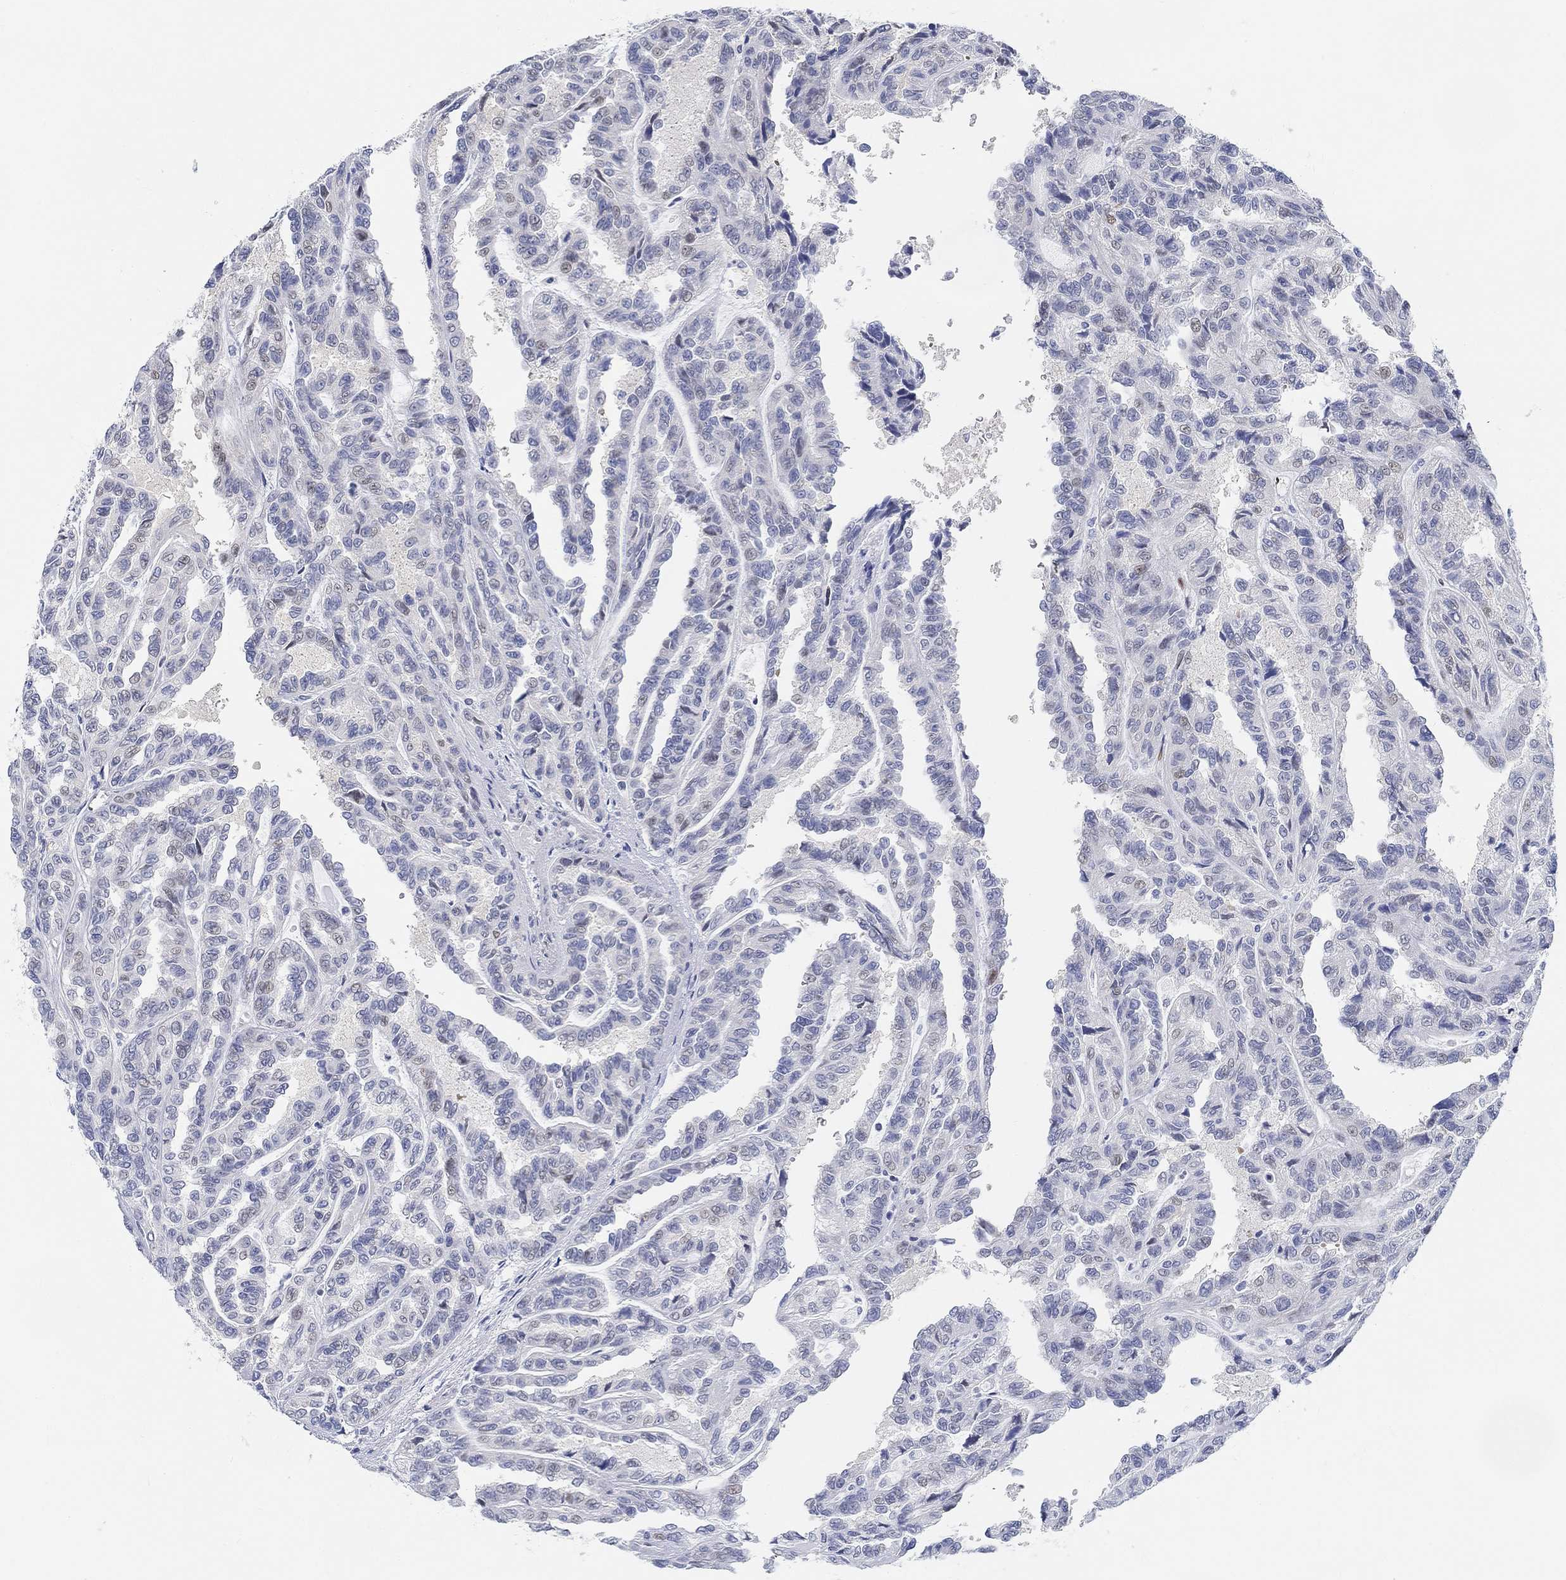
{"staining": {"intensity": "negative", "quantity": "none", "location": "none"}, "tissue": "renal cancer", "cell_type": "Tumor cells", "image_type": "cancer", "snomed": [{"axis": "morphology", "description": "Adenocarcinoma, NOS"}, {"axis": "topography", "description": "Kidney"}], "caption": "Adenocarcinoma (renal) was stained to show a protein in brown. There is no significant expression in tumor cells.", "gene": "SNTG2", "patient": {"sex": "male", "age": 79}}